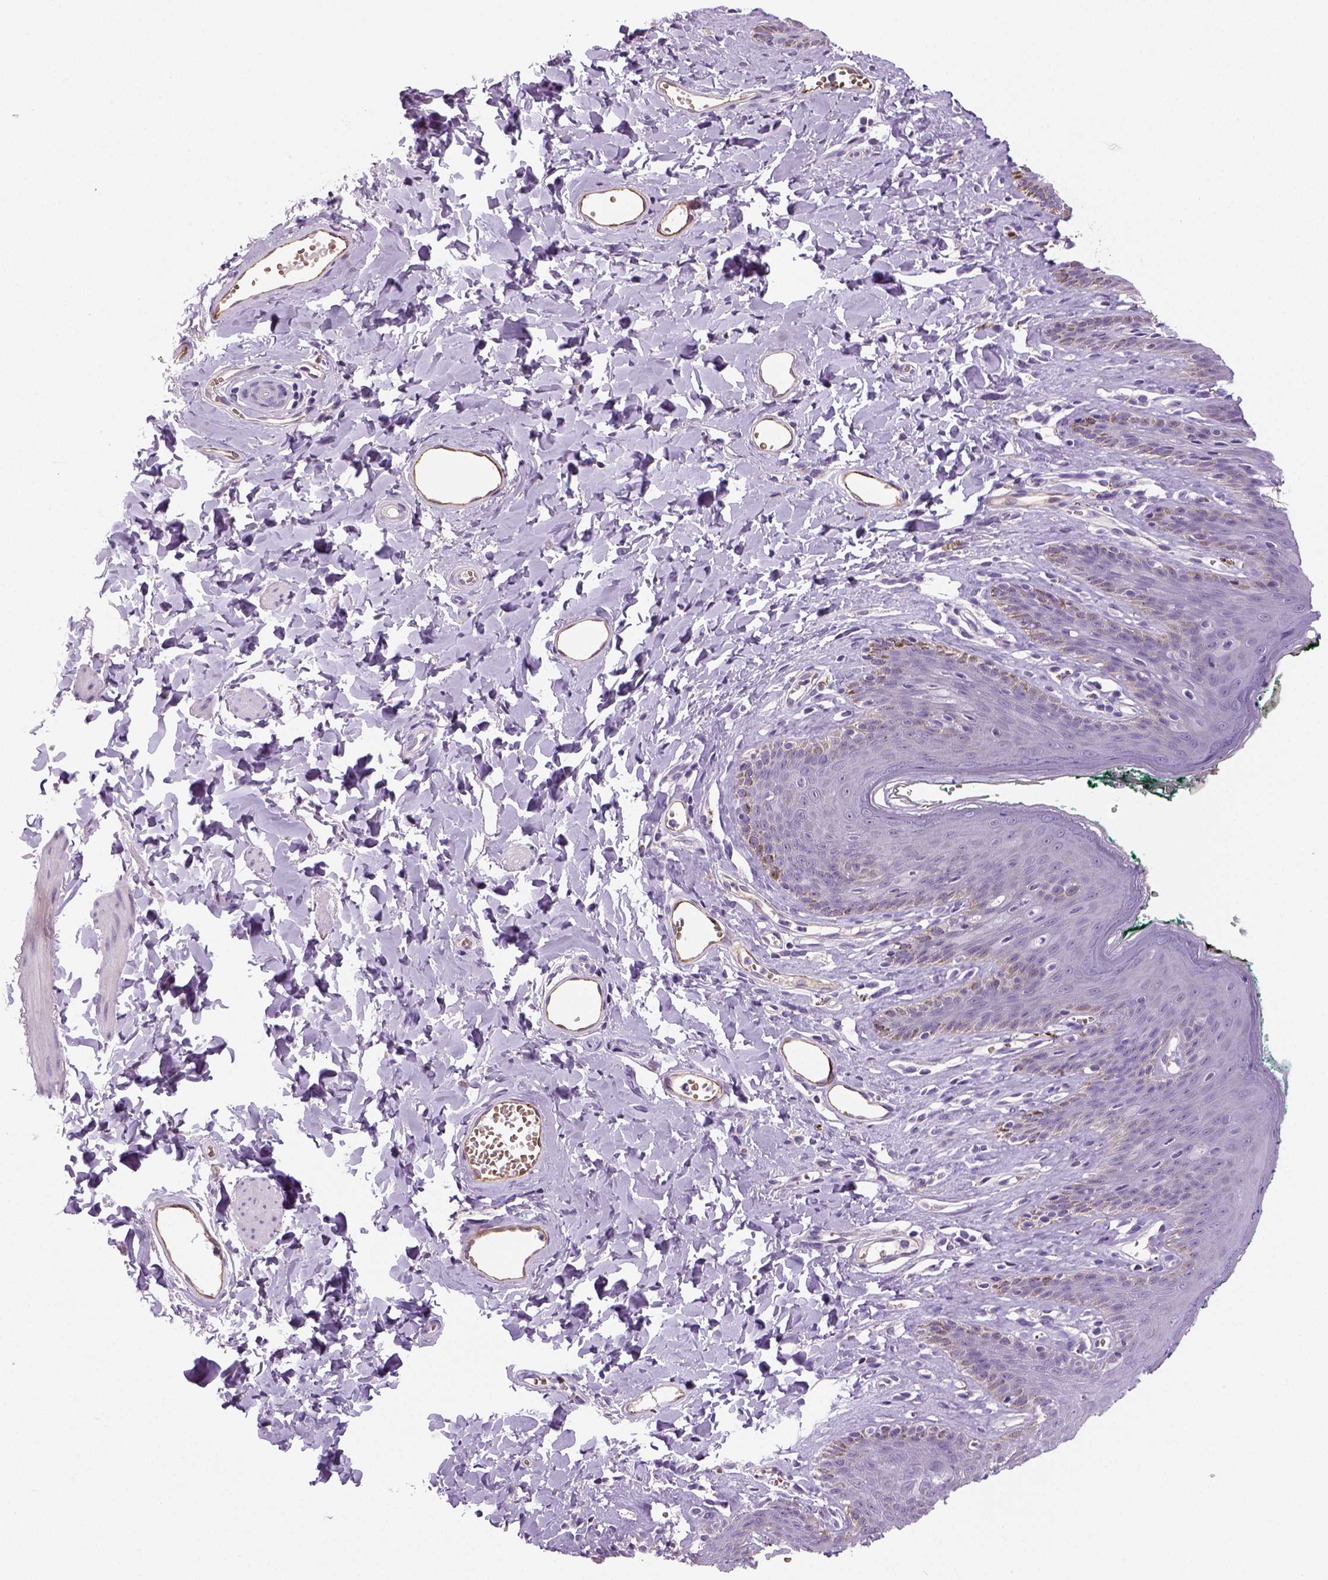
{"staining": {"intensity": "negative", "quantity": "none", "location": "none"}, "tissue": "skin", "cell_type": "Epidermal cells", "image_type": "normal", "snomed": [{"axis": "morphology", "description": "Normal tissue, NOS"}, {"axis": "topography", "description": "Vulva"}, {"axis": "topography", "description": "Peripheral nerve tissue"}], "caption": "Normal skin was stained to show a protein in brown. There is no significant positivity in epidermal cells. (Brightfield microscopy of DAB (3,3'-diaminobenzidine) IHC at high magnification).", "gene": "ENSG00000250349", "patient": {"sex": "female", "age": 66}}